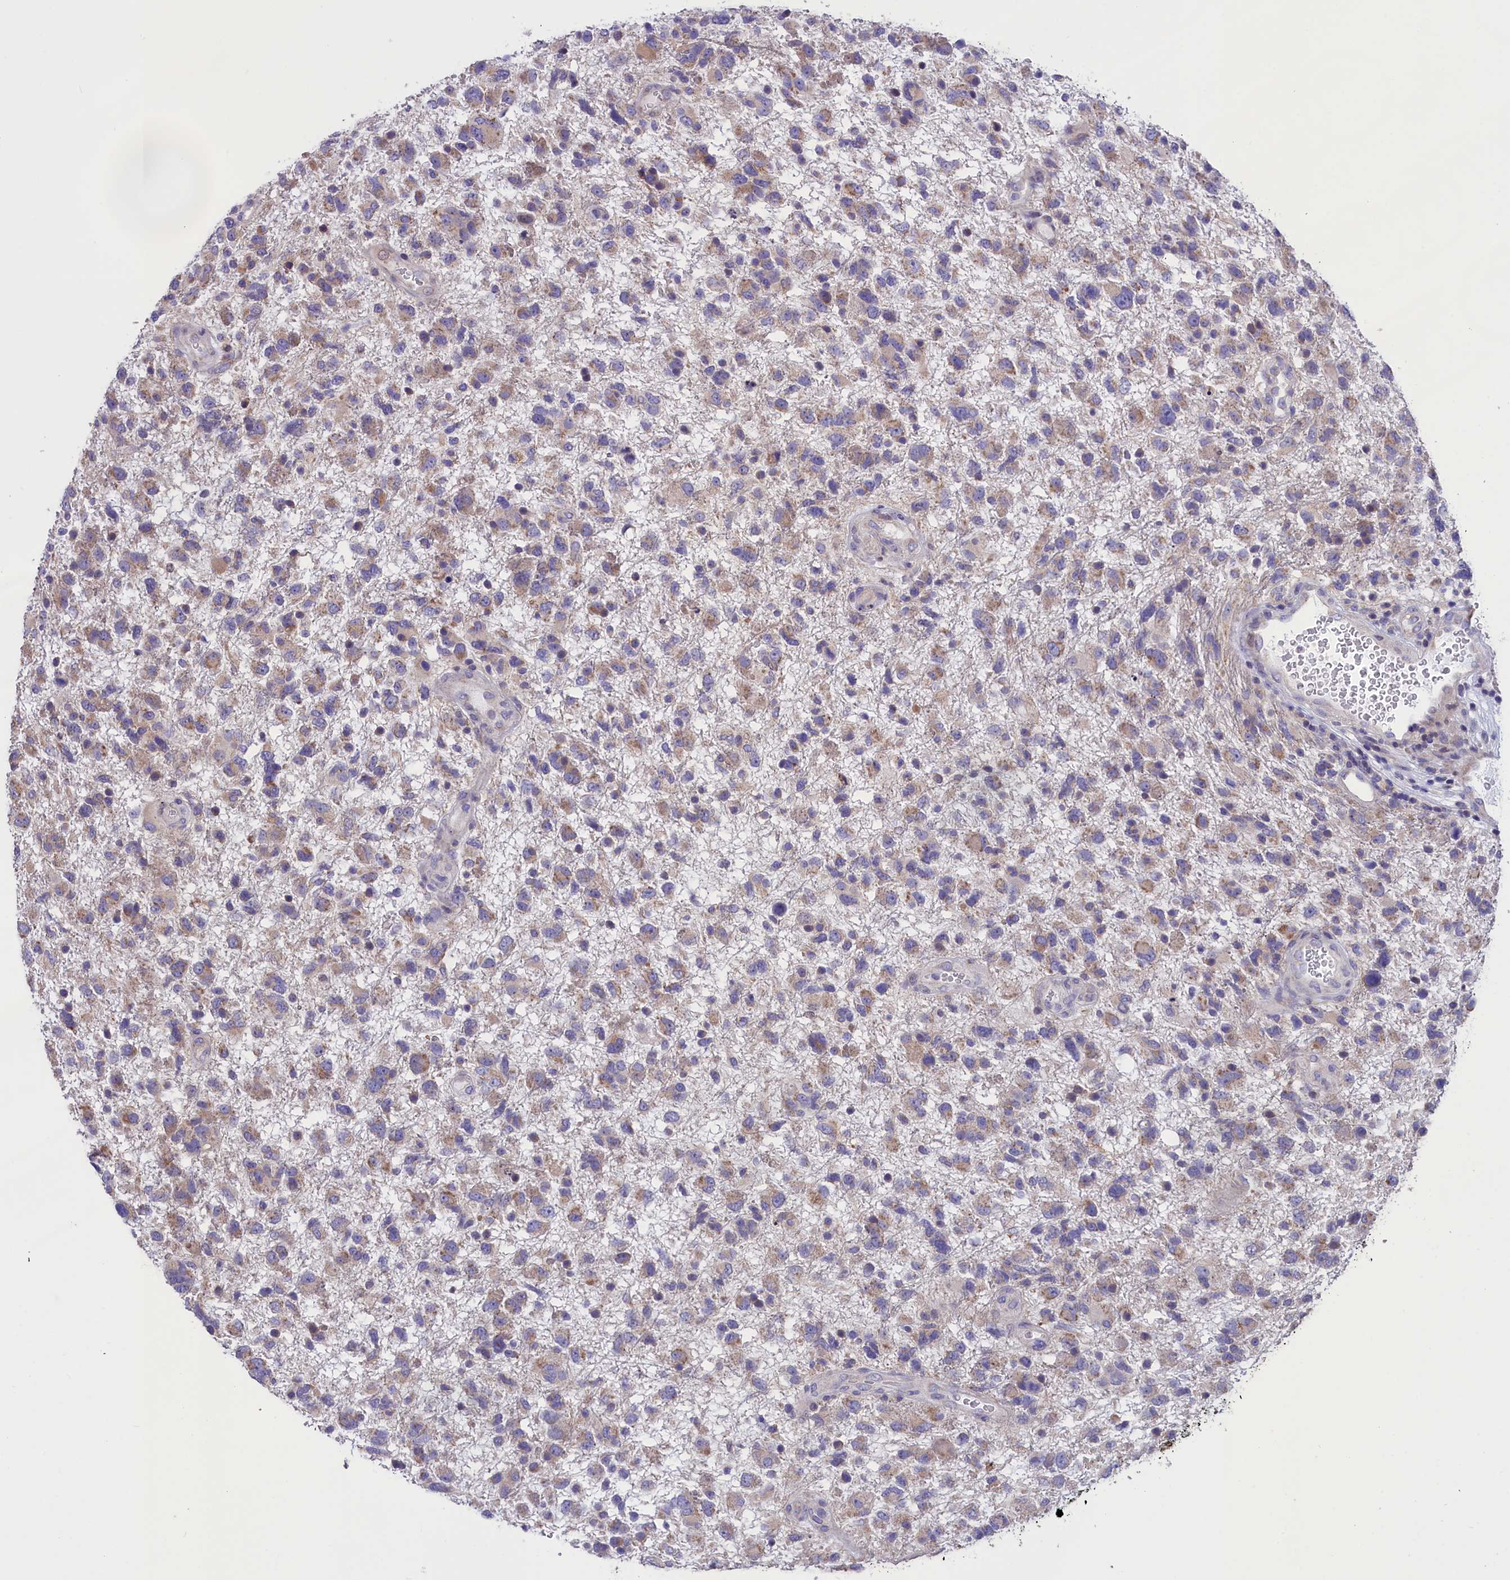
{"staining": {"intensity": "weak", "quantity": "25%-75%", "location": "cytoplasmic/membranous"}, "tissue": "glioma", "cell_type": "Tumor cells", "image_type": "cancer", "snomed": [{"axis": "morphology", "description": "Glioma, malignant, High grade"}, {"axis": "topography", "description": "Brain"}], "caption": "Immunohistochemical staining of glioma demonstrates low levels of weak cytoplasmic/membranous protein staining in approximately 25%-75% of tumor cells. (IHC, brightfield microscopy, high magnification).", "gene": "CYP2U1", "patient": {"sex": "male", "age": 61}}